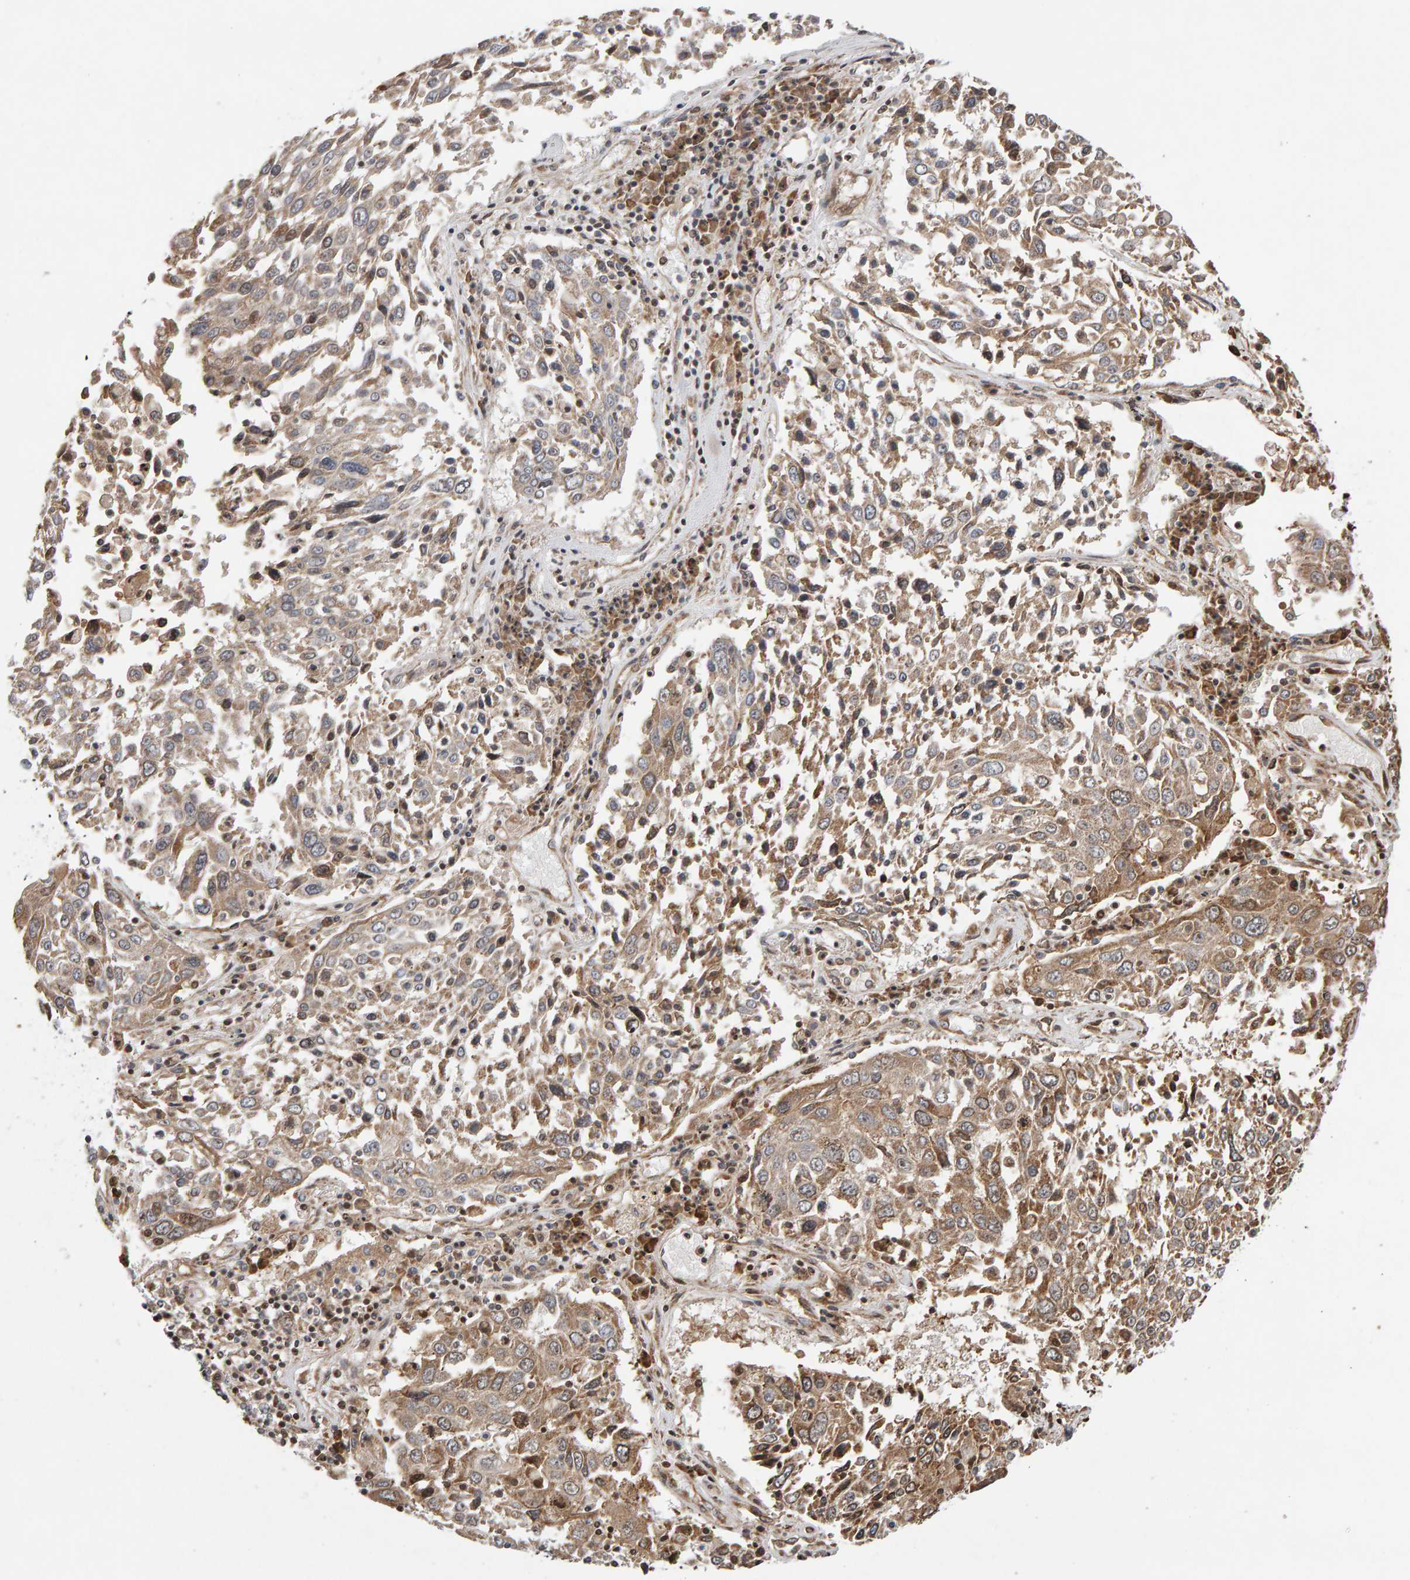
{"staining": {"intensity": "moderate", "quantity": "25%-75%", "location": "cytoplasmic/membranous"}, "tissue": "lung cancer", "cell_type": "Tumor cells", "image_type": "cancer", "snomed": [{"axis": "morphology", "description": "Squamous cell carcinoma, NOS"}, {"axis": "topography", "description": "Lung"}], "caption": "Immunohistochemistry micrograph of neoplastic tissue: human lung cancer stained using IHC reveals medium levels of moderate protein expression localized specifically in the cytoplasmic/membranous of tumor cells, appearing as a cytoplasmic/membranous brown color.", "gene": "LZTS1", "patient": {"sex": "male", "age": 65}}